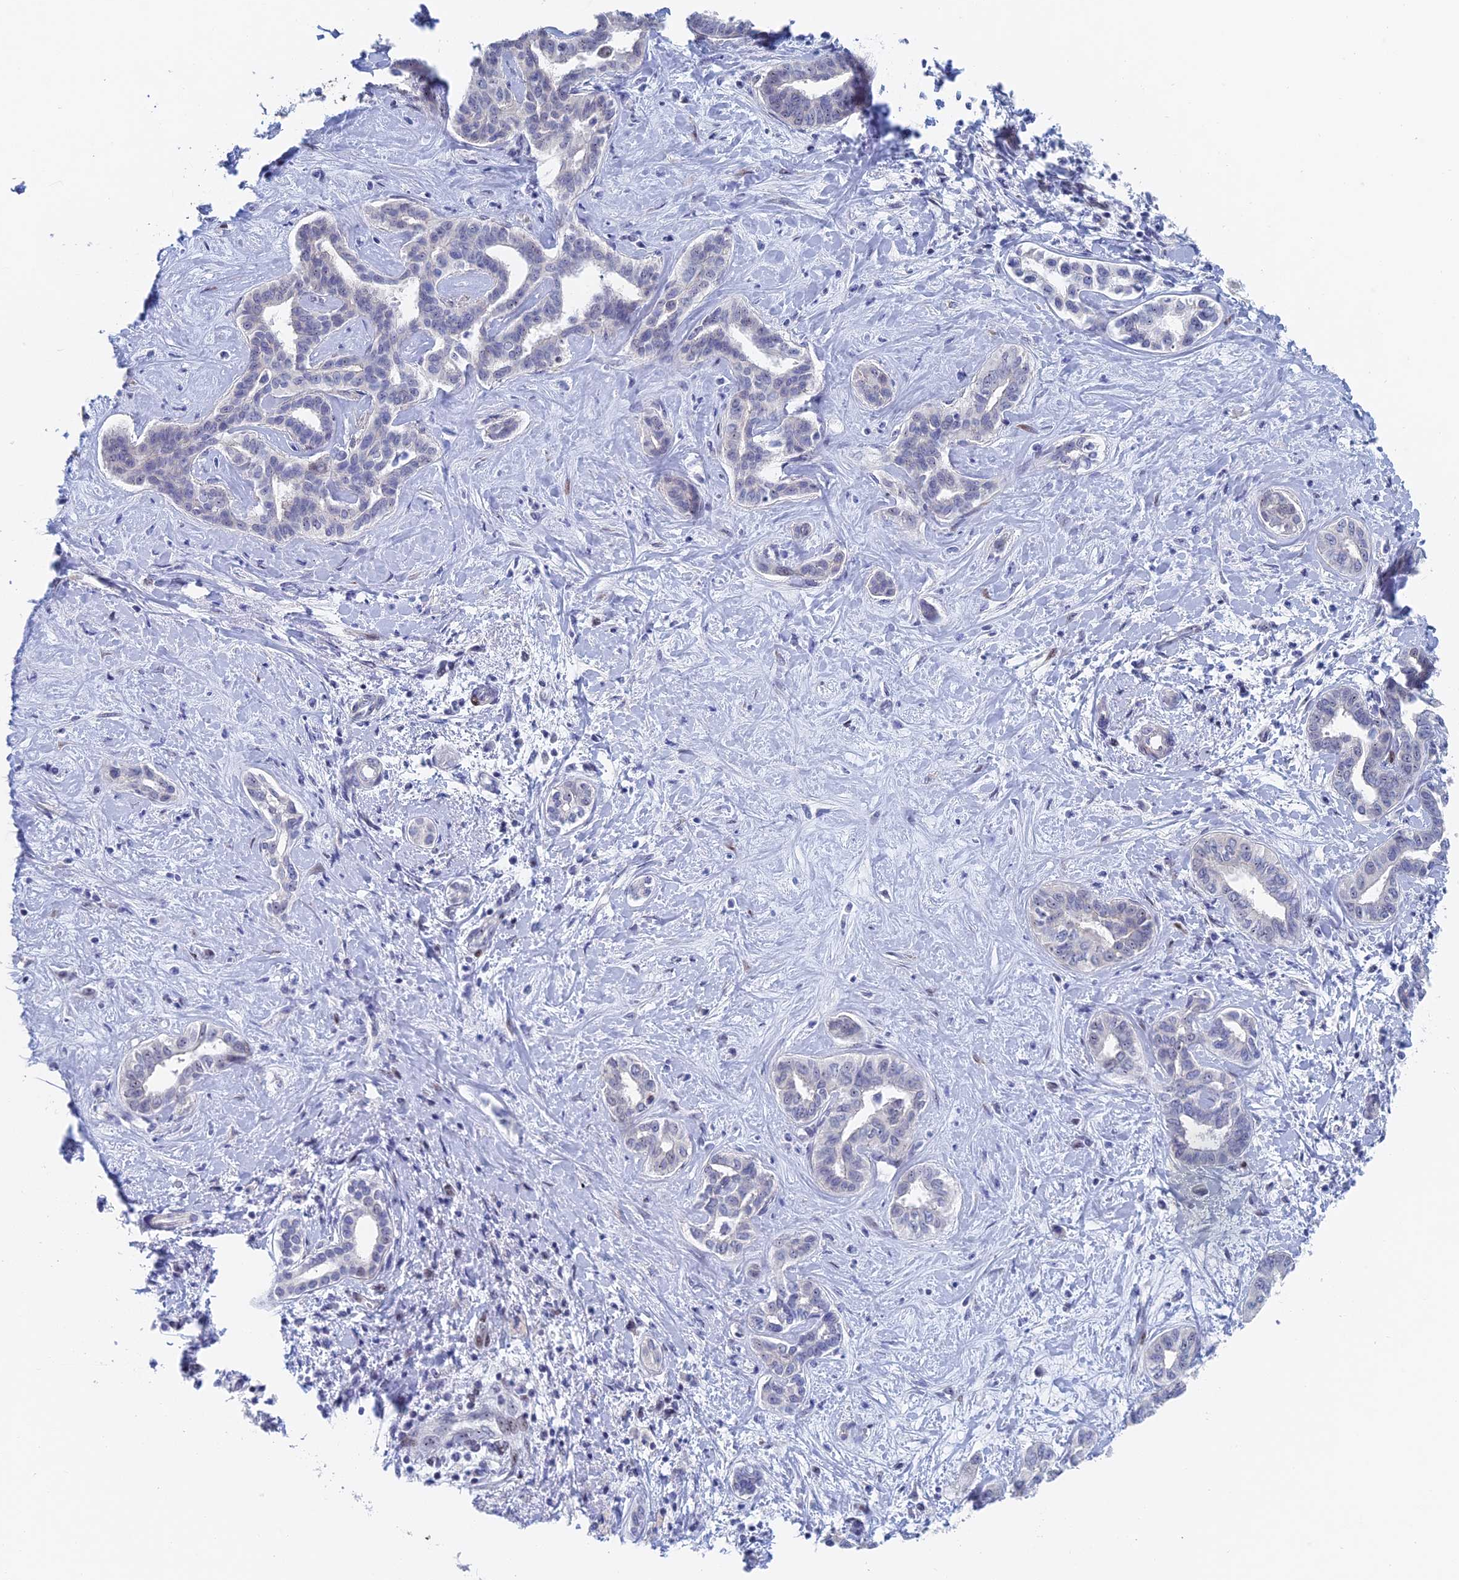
{"staining": {"intensity": "negative", "quantity": "none", "location": "none"}, "tissue": "liver cancer", "cell_type": "Tumor cells", "image_type": "cancer", "snomed": [{"axis": "morphology", "description": "Cholangiocarcinoma"}, {"axis": "topography", "description": "Liver"}], "caption": "IHC of human cholangiocarcinoma (liver) demonstrates no positivity in tumor cells.", "gene": "DRGX", "patient": {"sex": "female", "age": 77}}